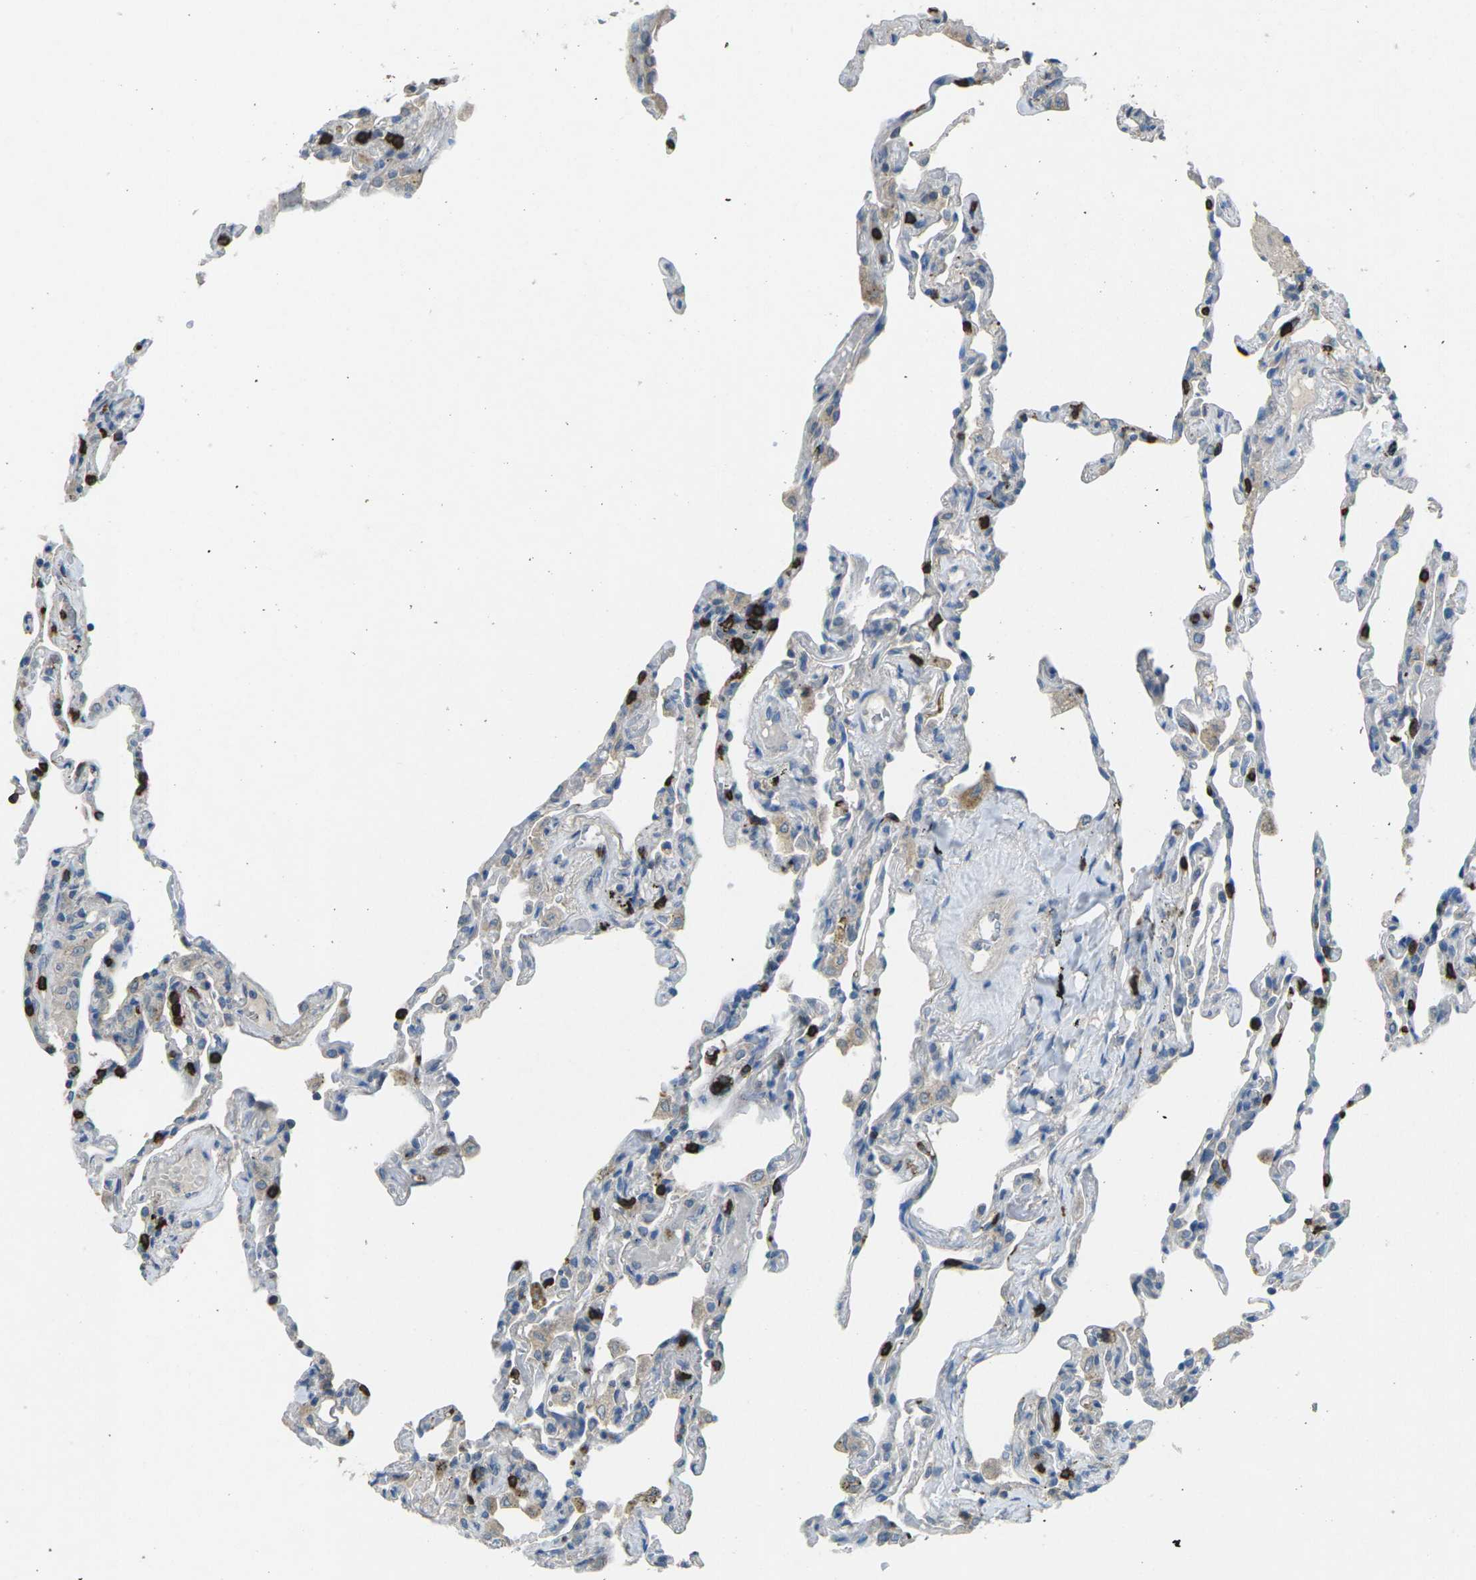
{"staining": {"intensity": "negative", "quantity": "none", "location": "none"}, "tissue": "lung", "cell_type": "Alveolar cells", "image_type": "normal", "snomed": [{"axis": "morphology", "description": "Normal tissue, NOS"}, {"axis": "topography", "description": "Lung"}], "caption": "DAB immunohistochemical staining of benign lung demonstrates no significant expression in alveolar cells. (DAB immunohistochemistry (IHC), high magnification).", "gene": "CD19", "patient": {"sex": "male", "age": 59}}